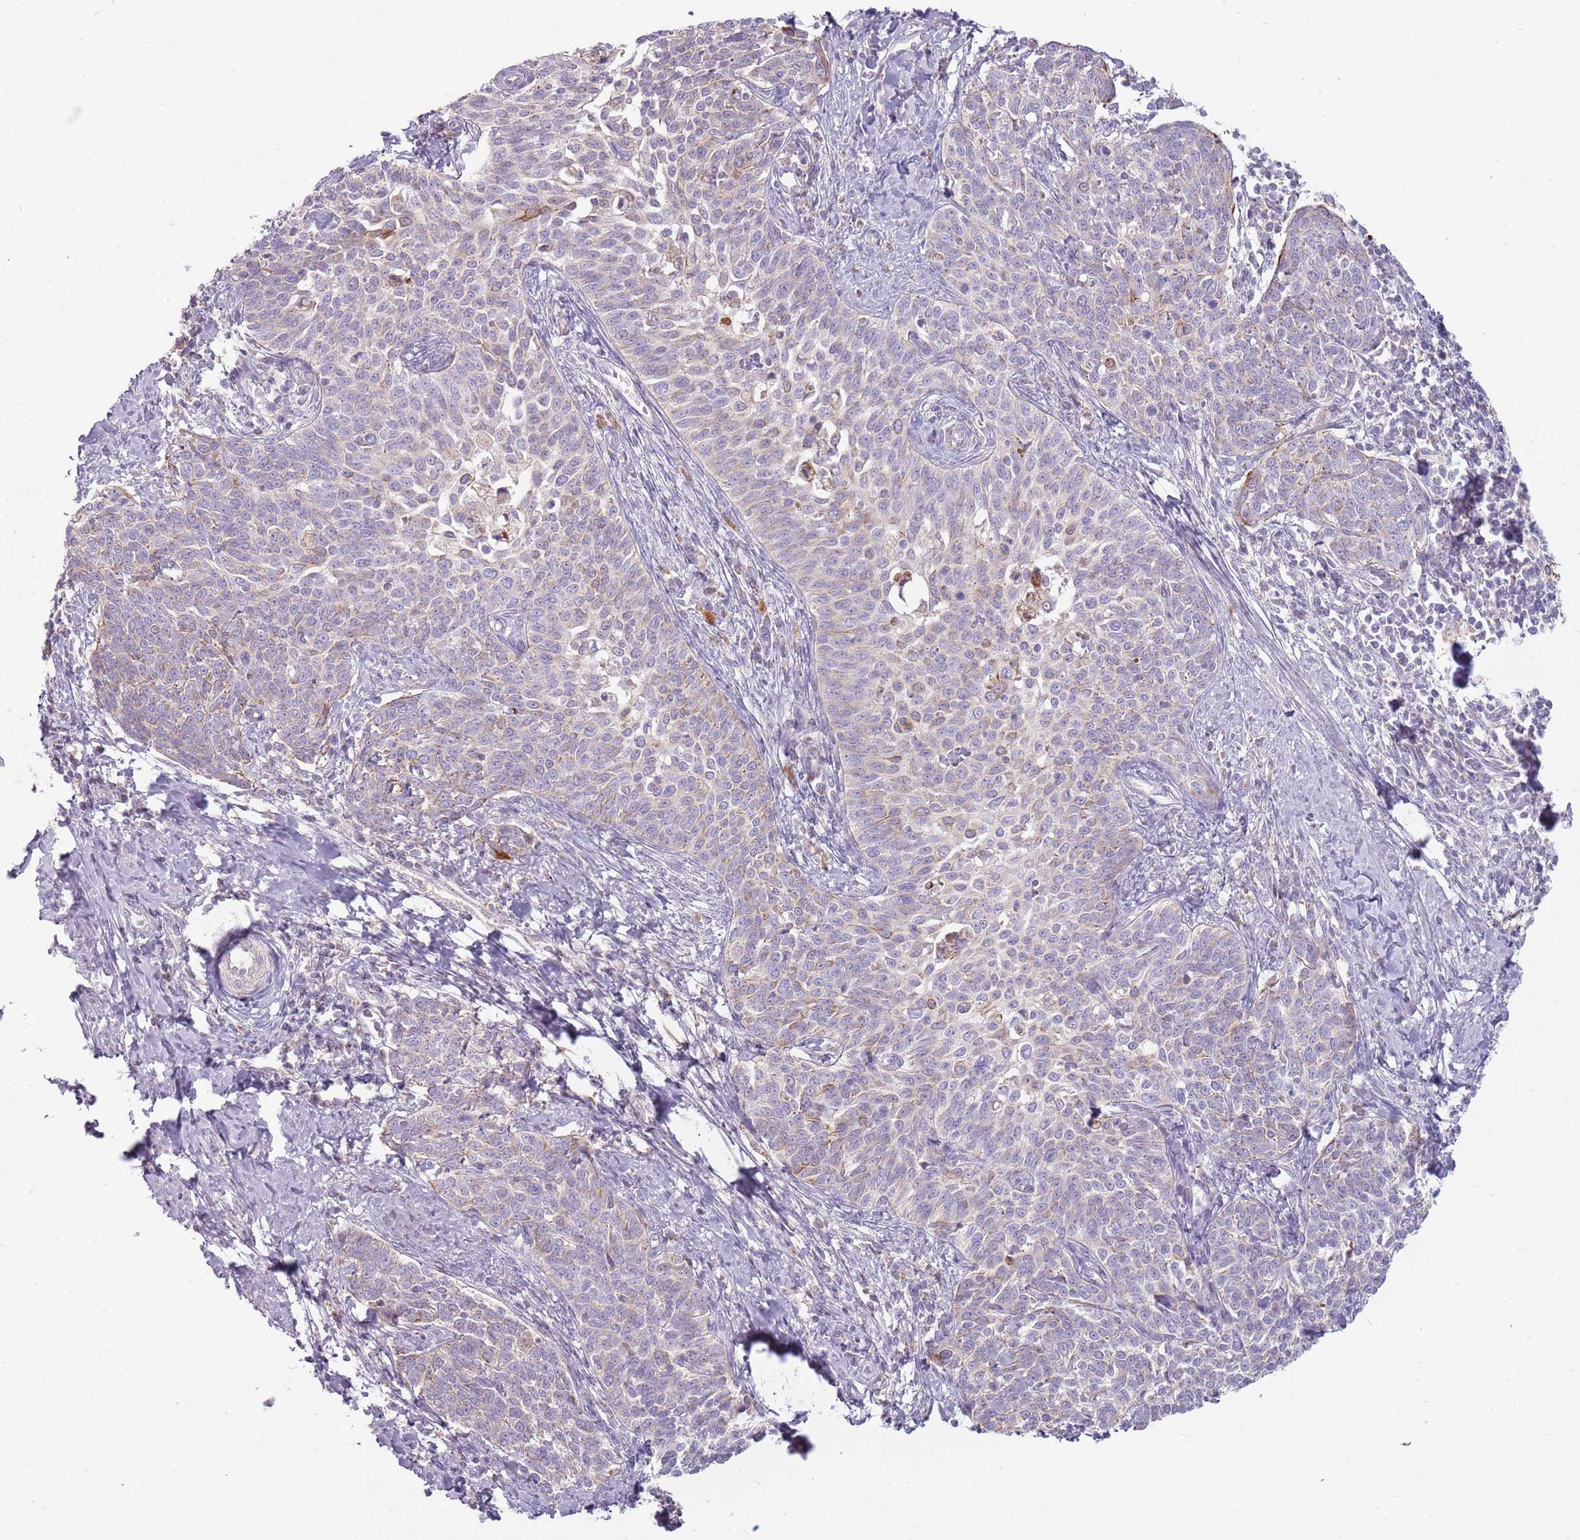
{"staining": {"intensity": "moderate", "quantity": "<25%", "location": "cytoplasmic/membranous"}, "tissue": "cervical cancer", "cell_type": "Tumor cells", "image_type": "cancer", "snomed": [{"axis": "morphology", "description": "Squamous cell carcinoma, NOS"}, {"axis": "topography", "description": "Cervix"}], "caption": "IHC (DAB (3,3'-diaminobenzidine)) staining of cervical cancer demonstrates moderate cytoplasmic/membranous protein positivity in about <25% of tumor cells.", "gene": "ZNF530", "patient": {"sex": "female", "age": 39}}